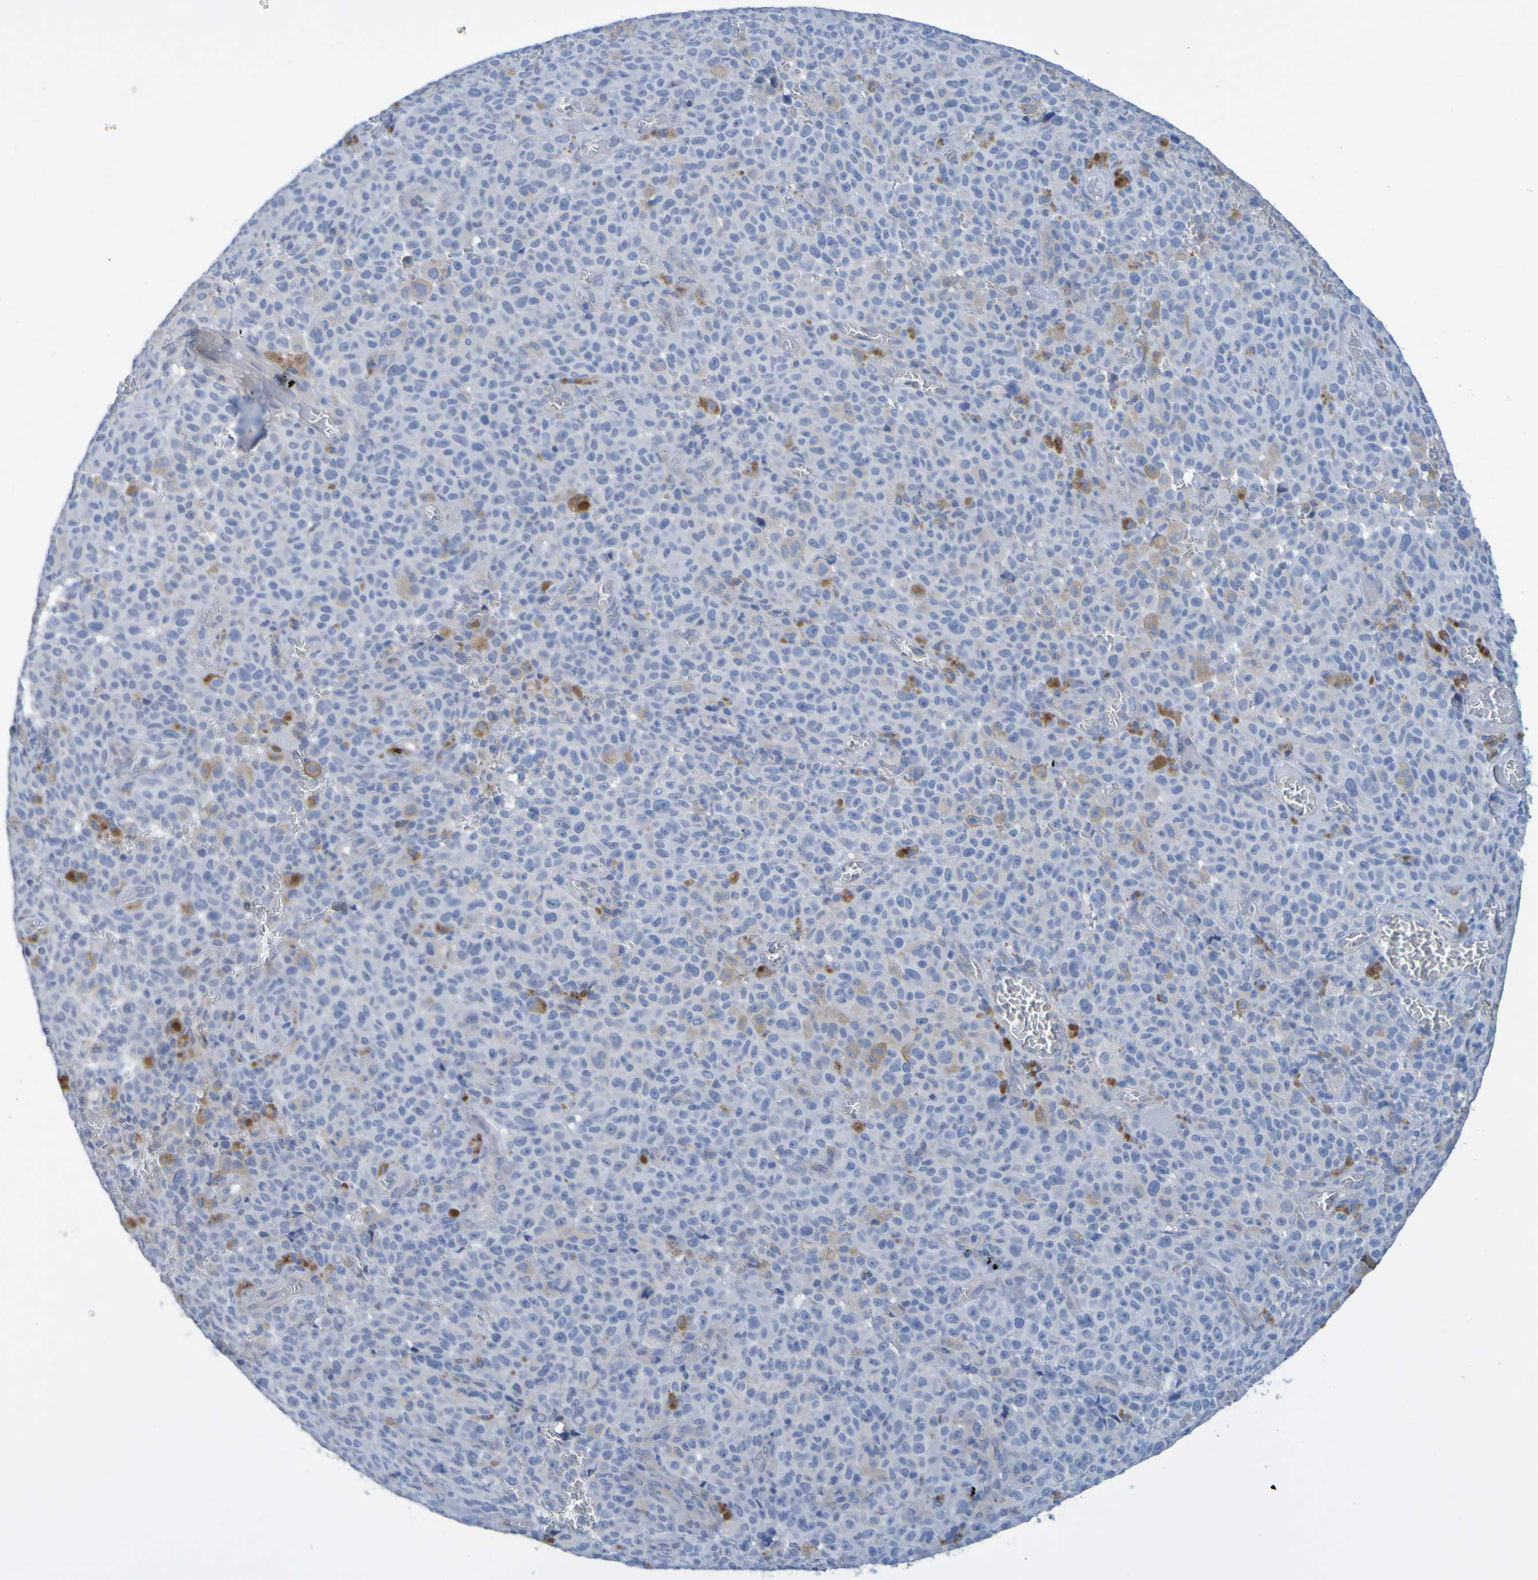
{"staining": {"intensity": "weak", "quantity": "<25%", "location": "cytoplasmic/membranous"}, "tissue": "melanoma", "cell_type": "Tumor cells", "image_type": "cancer", "snomed": [{"axis": "morphology", "description": "Malignant melanoma, NOS"}, {"axis": "topography", "description": "Skin"}], "caption": "Image shows no significant protein expression in tumor cells of malignant melanoma.", "gene": "ACMSD", "patient": {"sex": "female", "age": 82}}